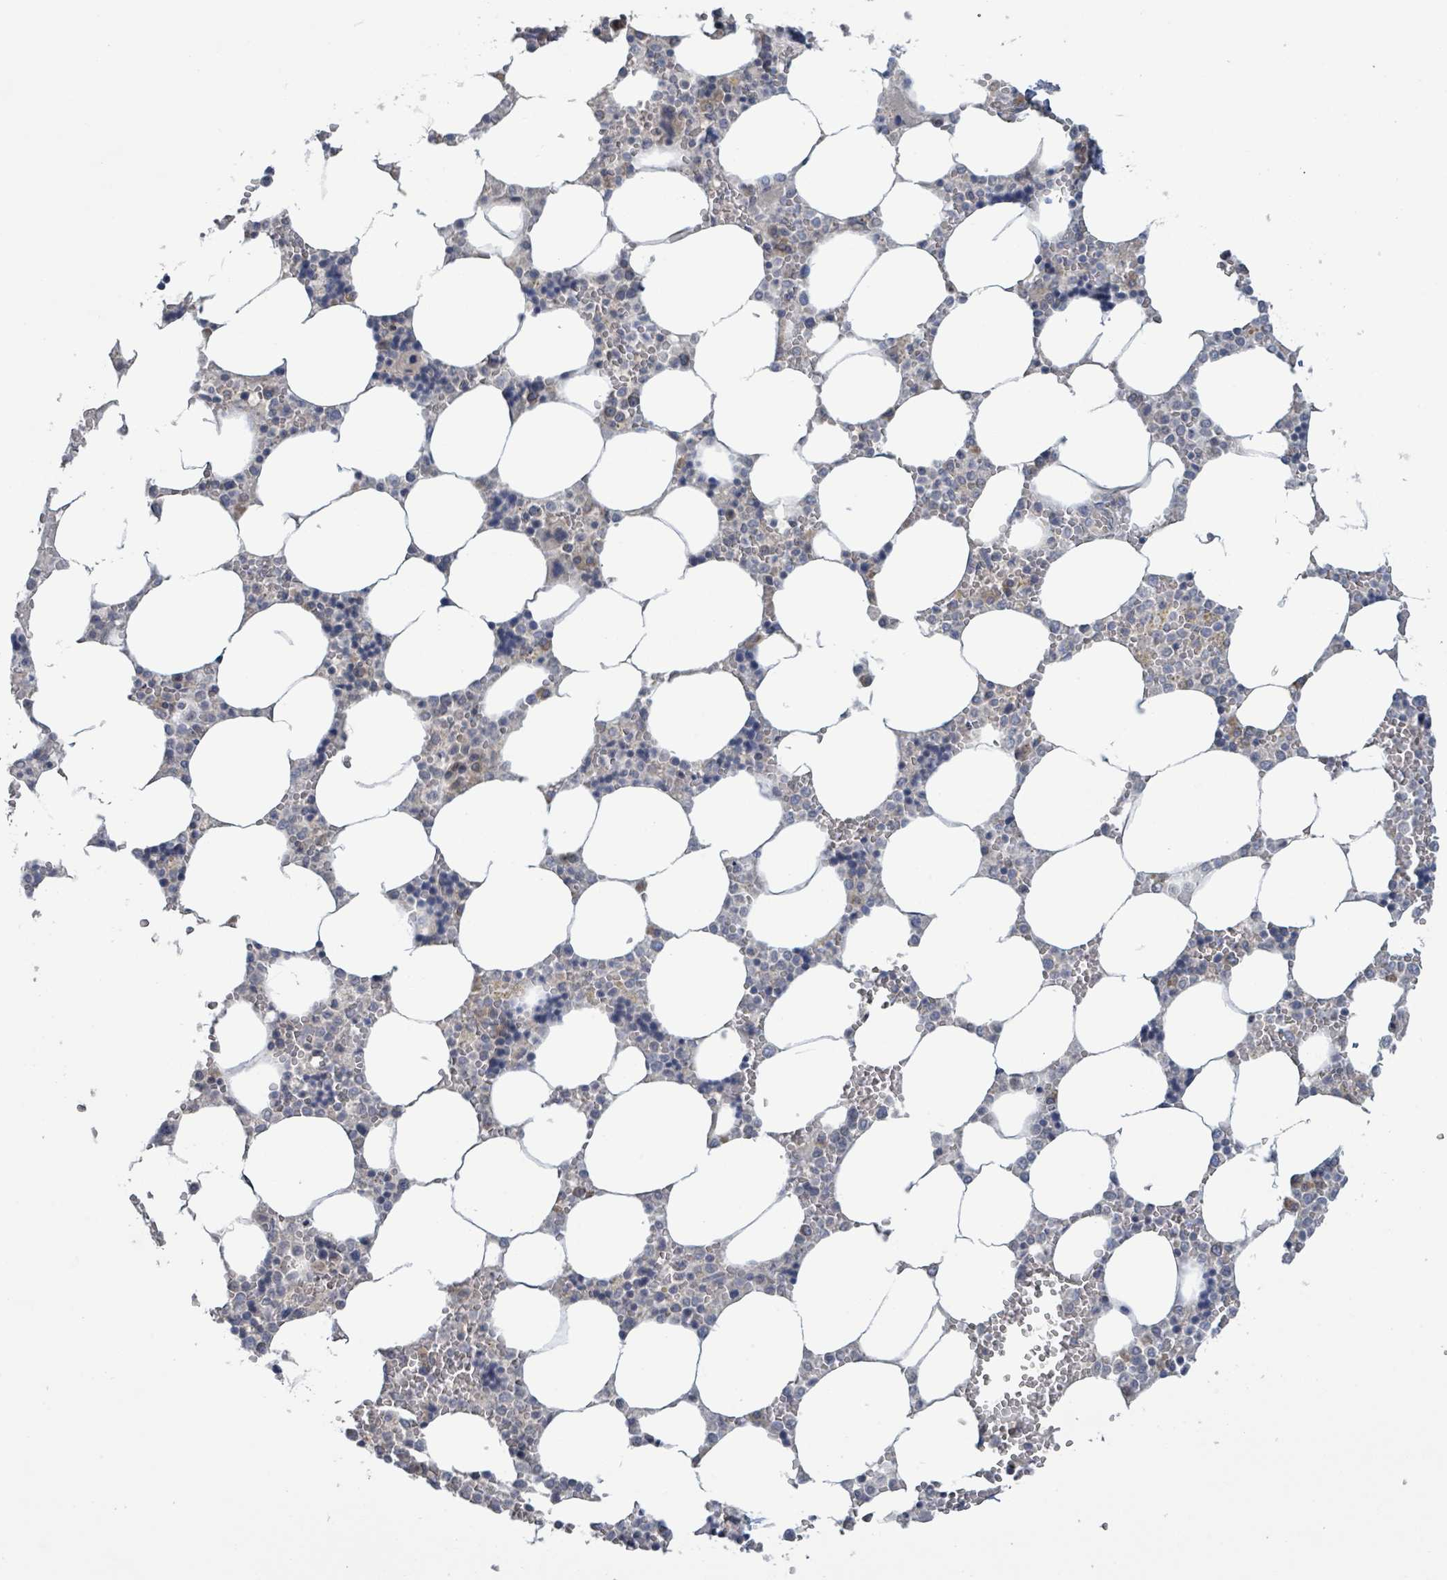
{"staining": {"intensity": "moderate", "quantity": "<25%", "location": "cytoplasmic/membranous"}, "tissue": "bone marrow", "cell_type": "Hematopoietic cells", "image_type": "normal", "snomed": [{"axis": "morphology", "description": "Normal tissue, NOS"}, {"axis": "topography", "description": "Bone marrow"}], "caption": "This photomicrograph exhibits unremarkable bone marrow stained with immunohistochemistry (IHC) to label a protein in brown. The cytoplasmic/membranous of hematopoietic cells show moderate positivity for the protein. Nuclei are counter-stained blue.", "gene": "RPL32", "patient": {"sex": "male", "age": 64}}